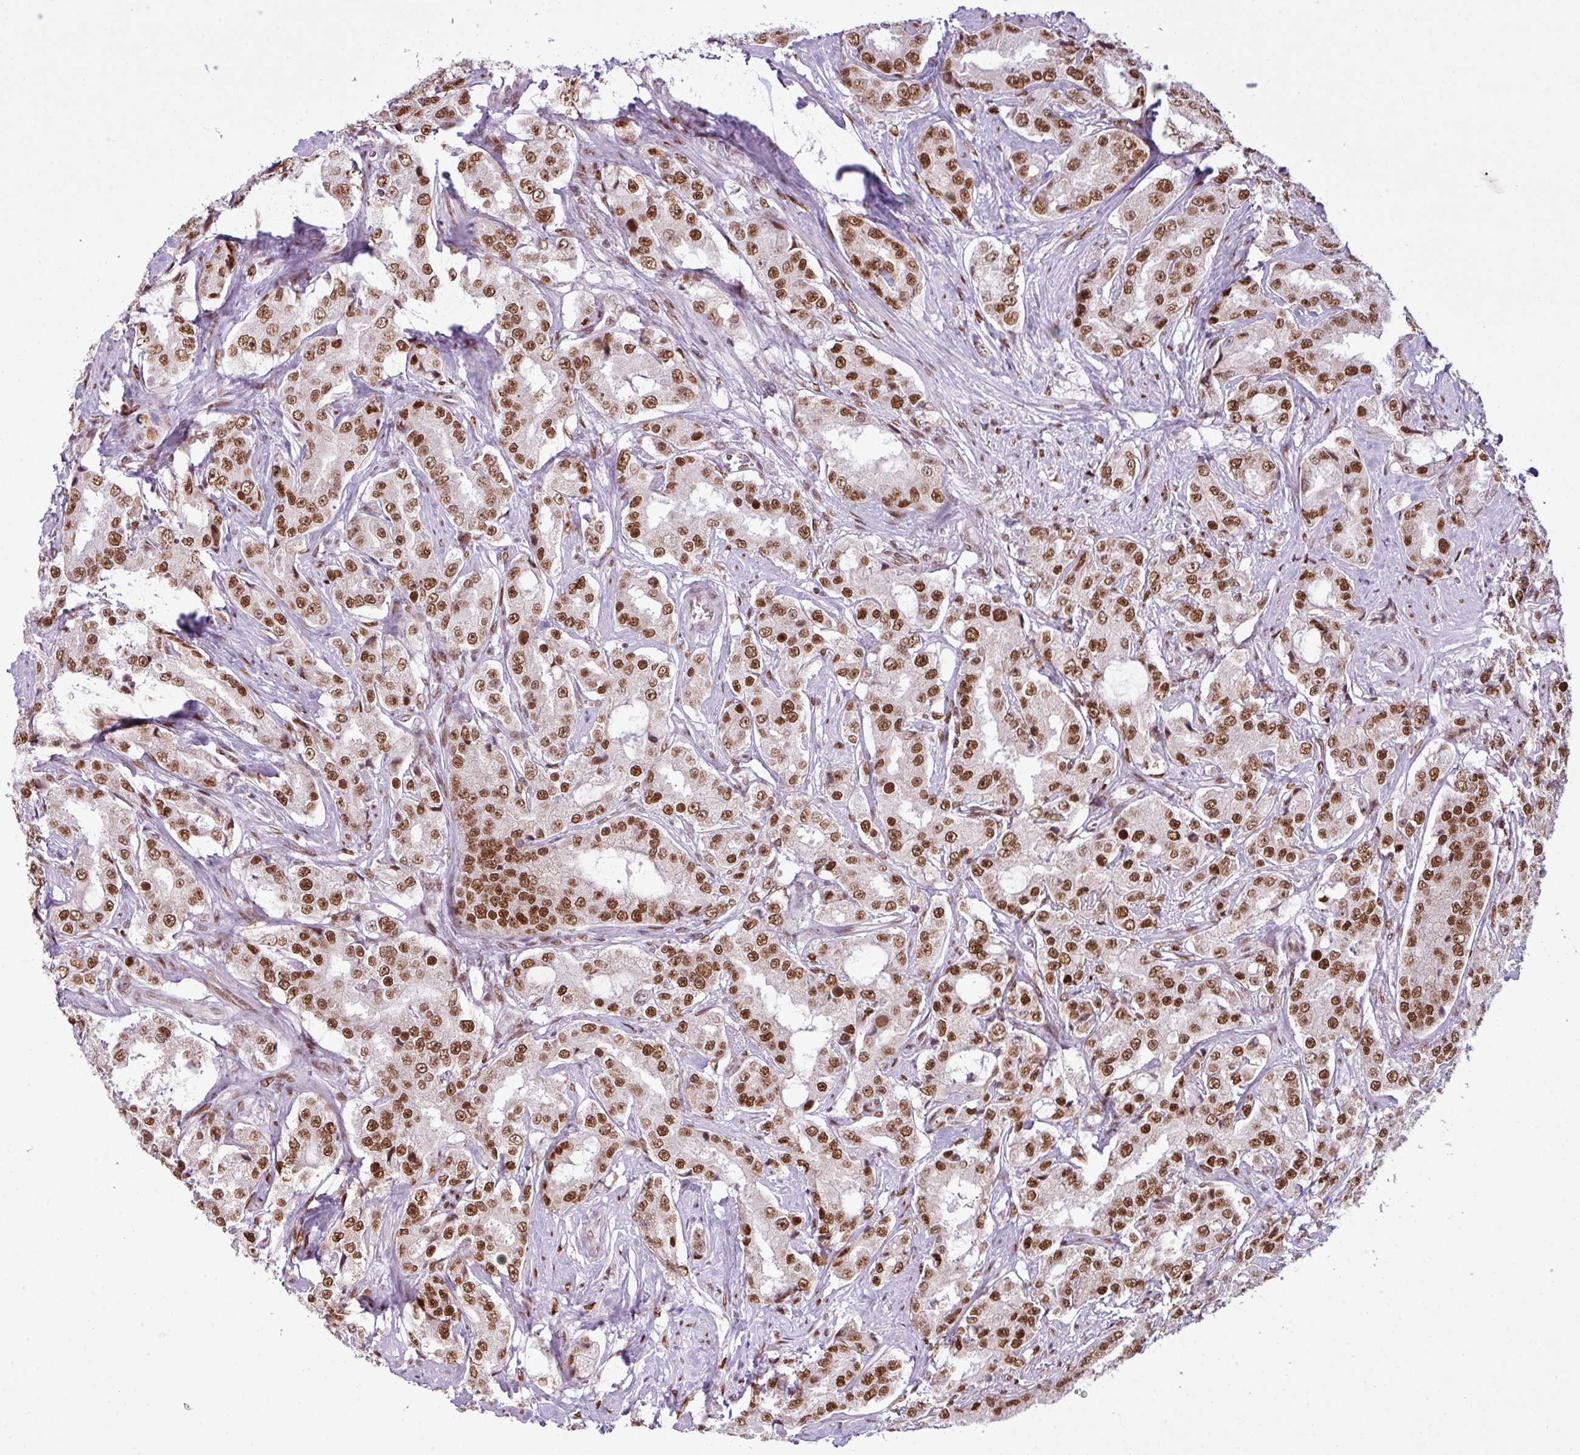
{"staining": {"intensity": "strong", "quantity": ">75%", "location": "nuclear"}, "tissue": "prostate cancer", "cell_type": "Tumor cells", "image_type": "cancer", "snomed": [{"axis": "morphology", "description": "Adenocarcinoma, High grade"}, {"axis": "topography", "description": "Prostate"}], "caption": "Prostate cancer was stained to show a protein in brown. There is high levels of strong nuclear positivity in approximately >75% of tumor cells.", "gene": "PRDM5", "patient": {"sex": "male", "age": 73}}